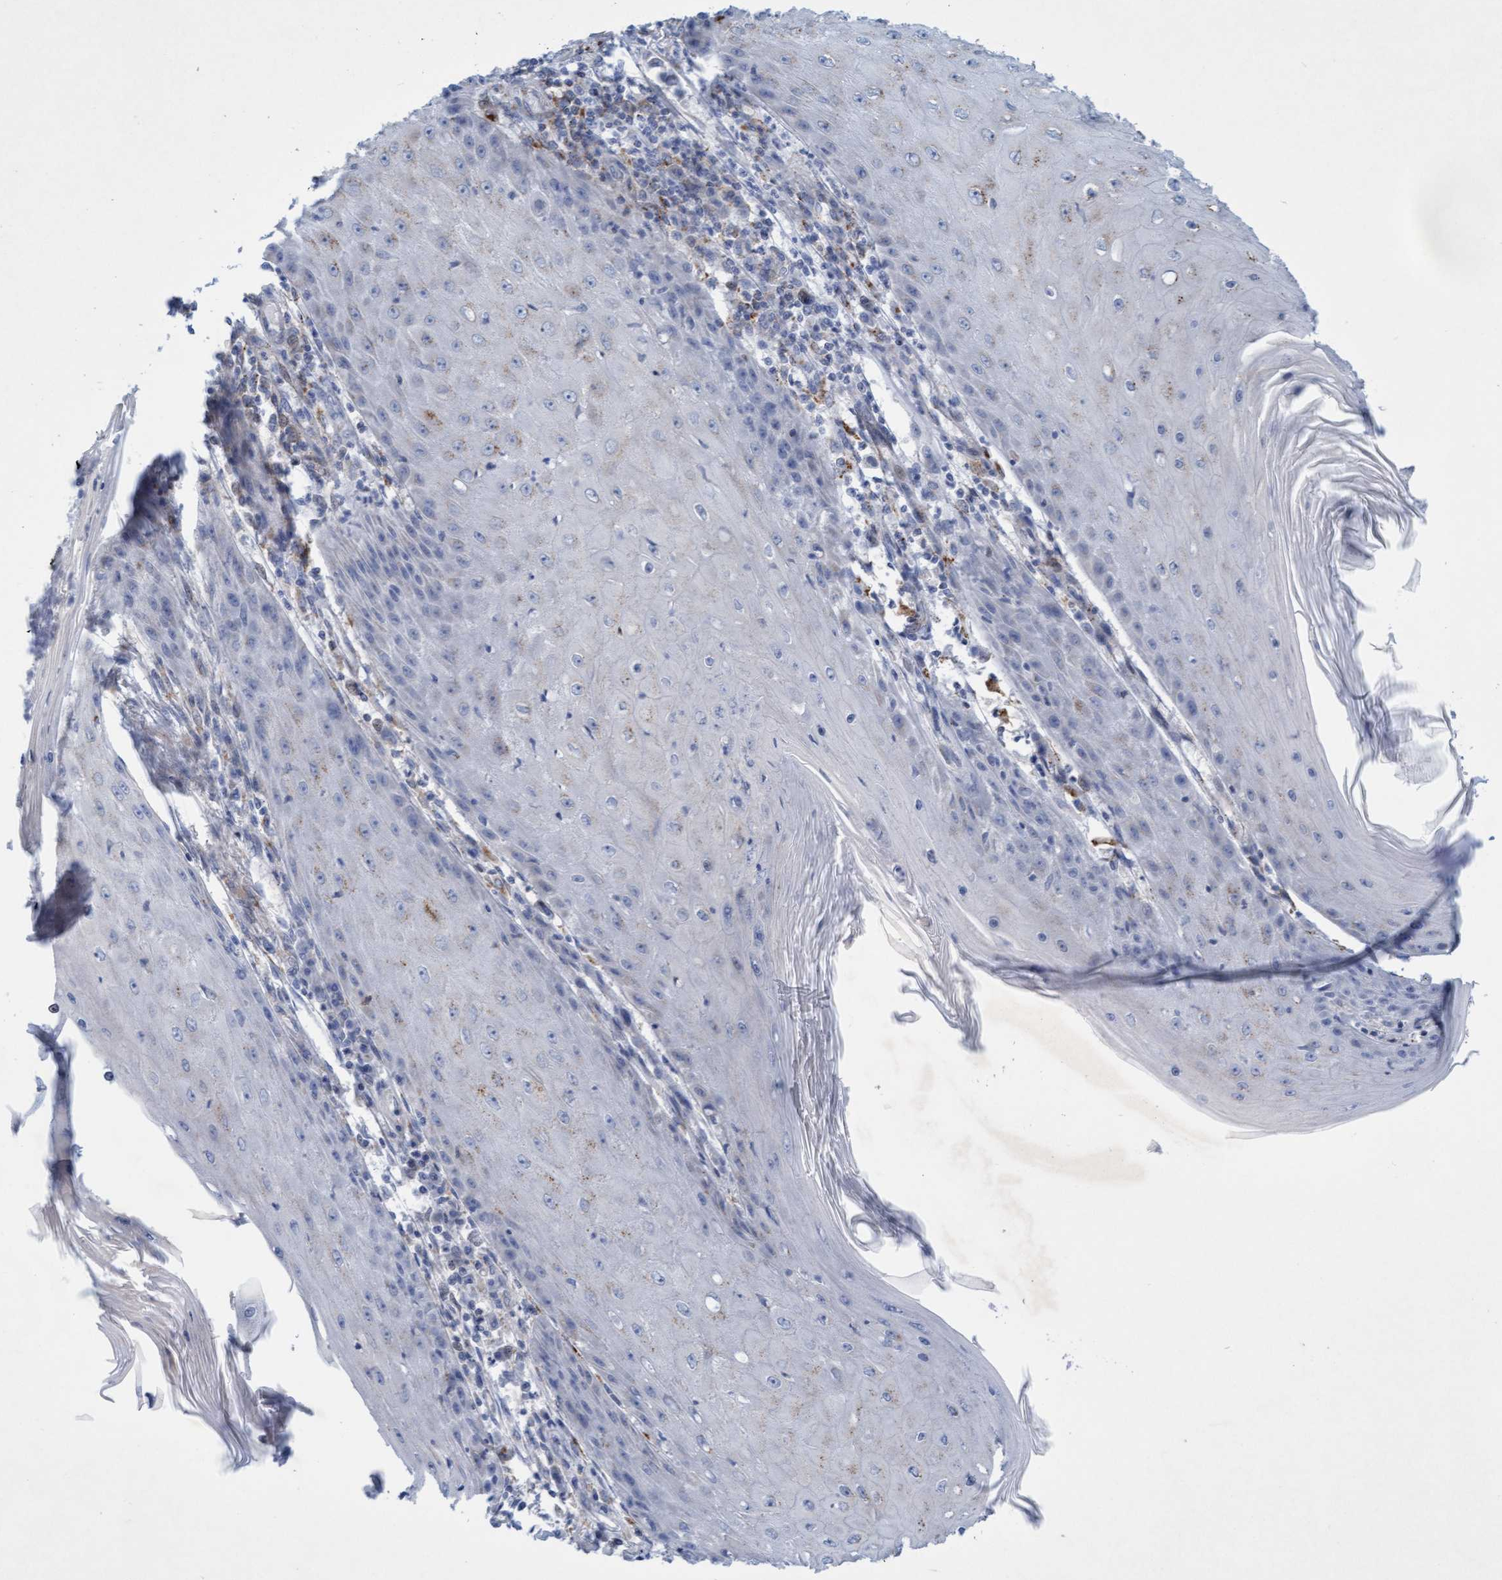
{"staining": {"intensity": "weak", "quantity": "<25%", "location": "cytoplasmic/membranous"}, "tissue": "skin cancer", "cell_type": "Tumor cells", "image_type": "cancer", "snomed": [{"axis": "morphology", "description": "Squamous cell carcinoma, NOS"}, {"axis": "topography", "description": "Skin"}], "caption": "Squamous cell carcinoma (skin) was stained to show a protein in brown. There is no significant staining in tumor cells.", "gene": "SGSH", "patient": {"sex": "female", "age": 73}}